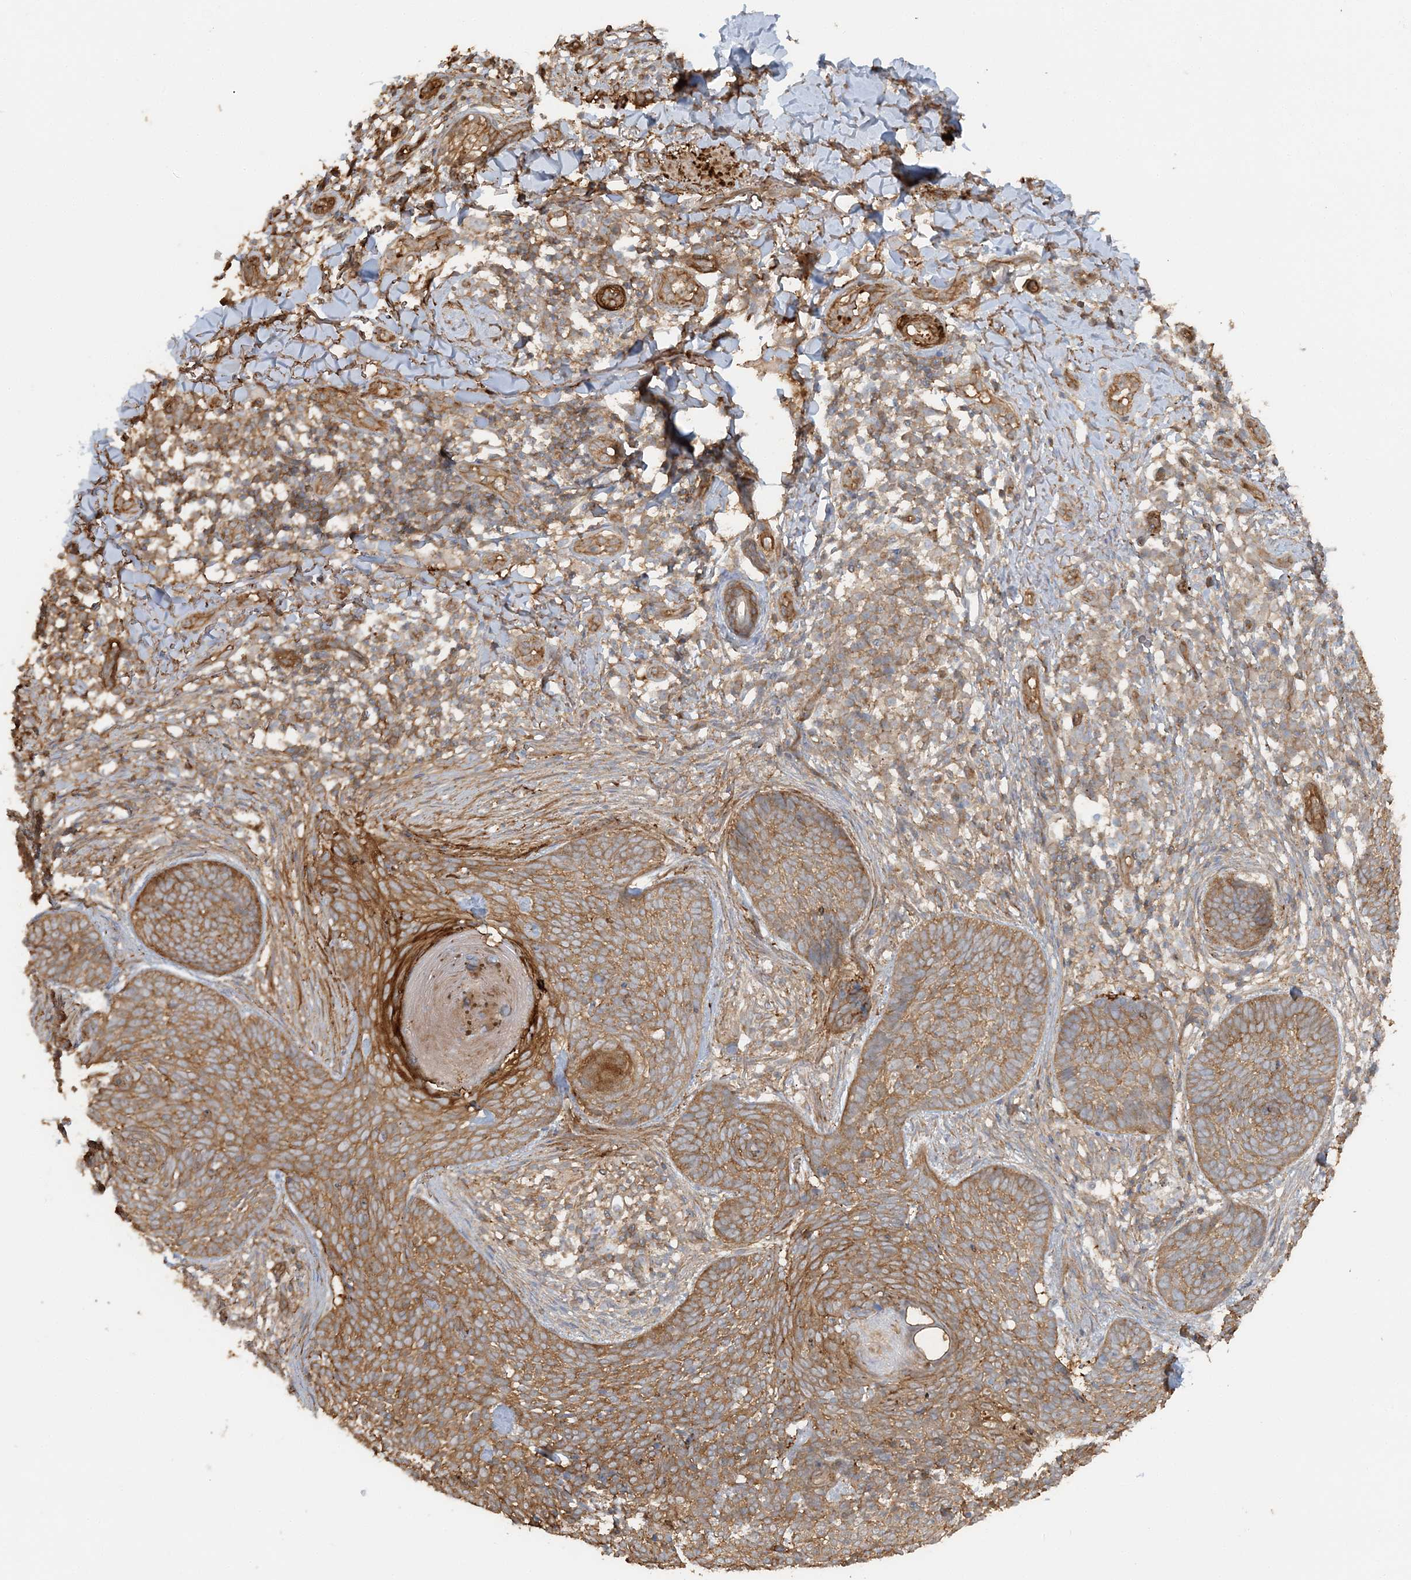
{"staining": {"intensity": "moderate", "quantity": ">75%", "location": "cytoplasmic/membranous"}, "tissue": "skin cancer", "cell_type": "Tumor cells", "image_type": "cancer", "snomed": [{"axis": "morphology", "description": "Basal cell carcinoma"}, {"axis": "topography", "description": "Skin"}], "caption": "Immunohistochemistry (IHC) (DAB) staining of human skin cancer shows moderate cytoplasmic/membranous protein expression in about >75% of tumor cells.", "gene": "DSTN", "patient": {"sex": "female", "age": 64}}